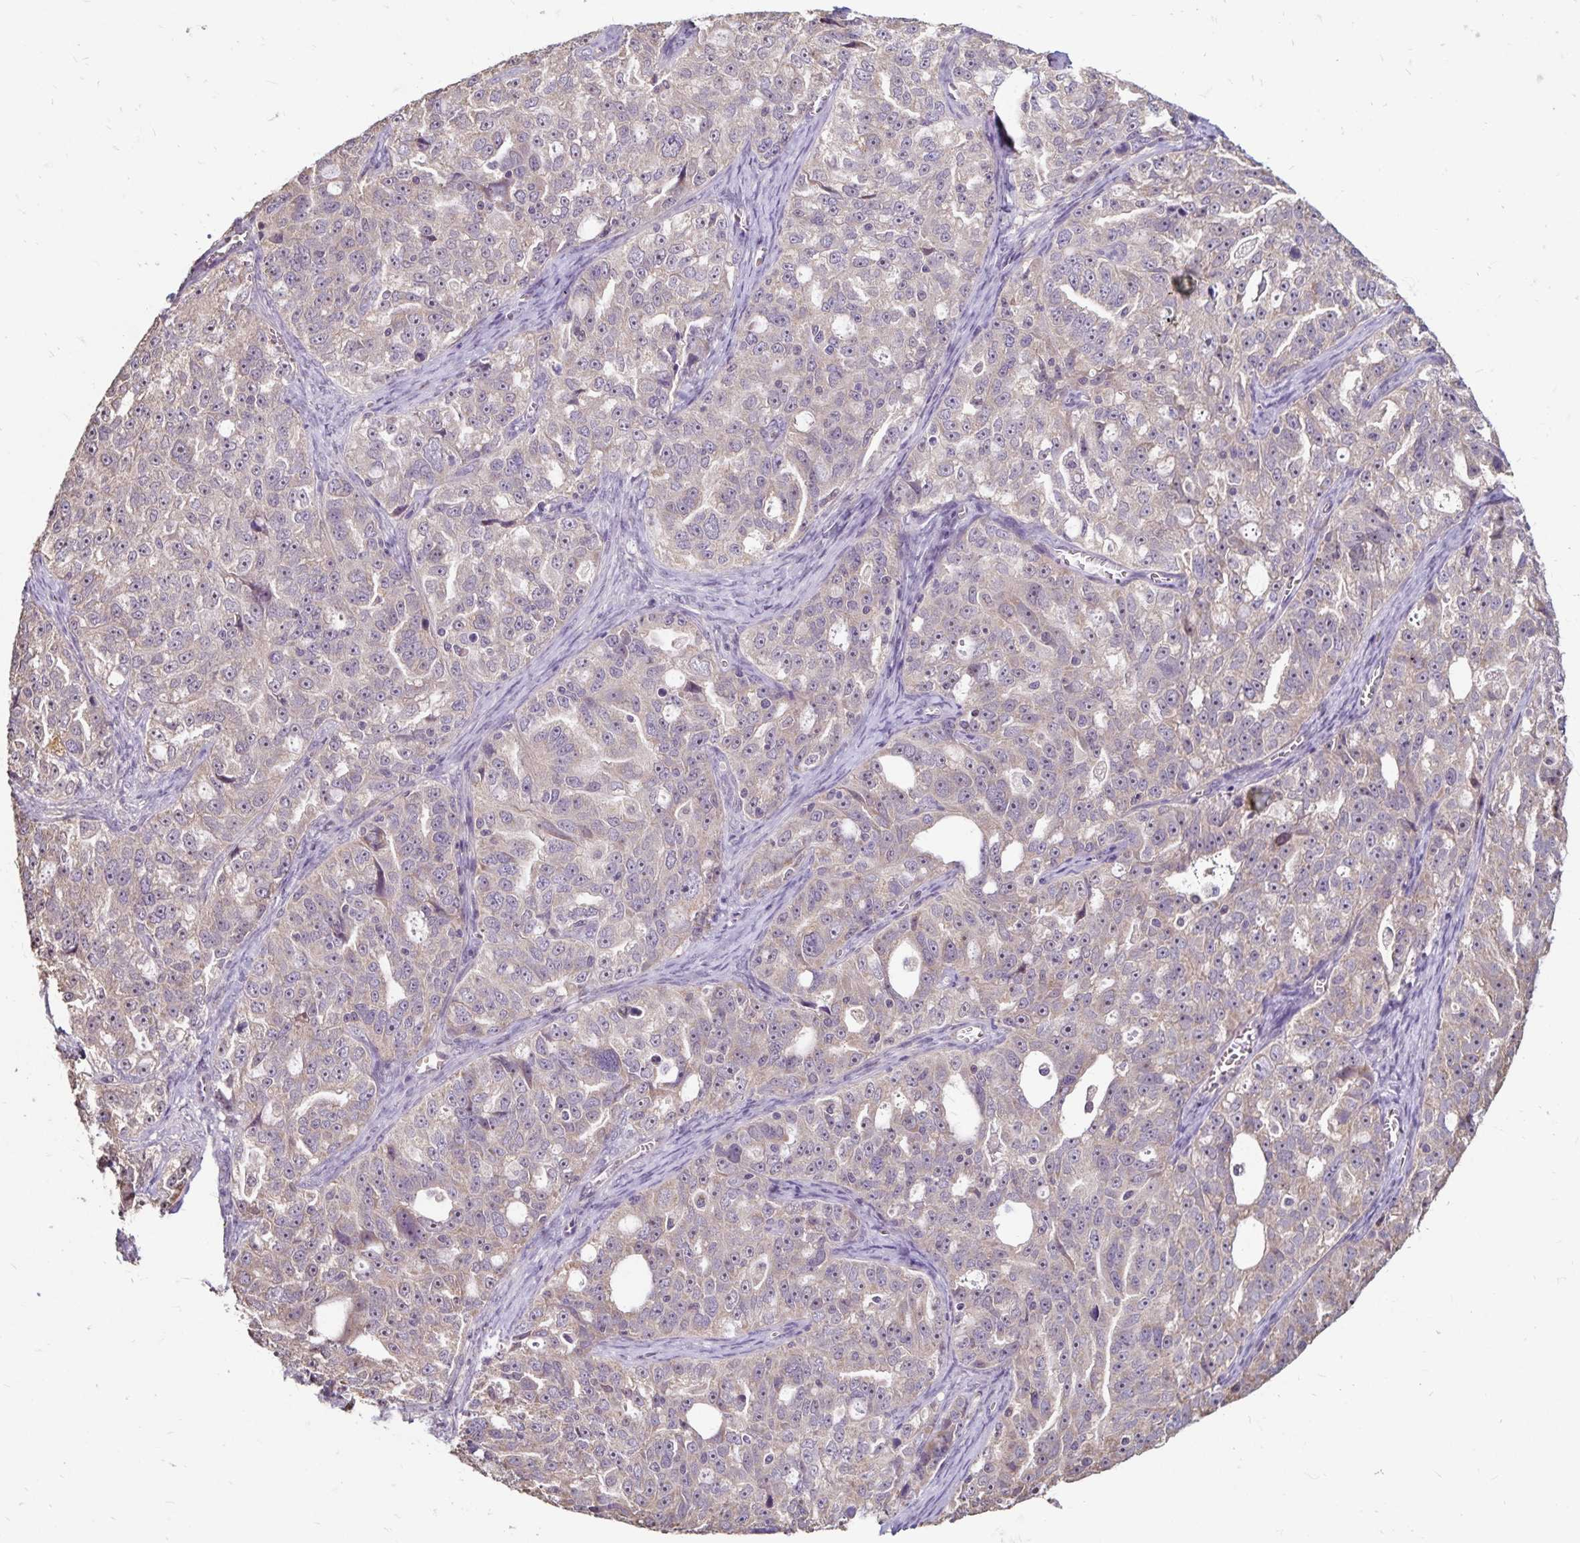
{"staining": {"intensity": "weak", "quantity": "<25%", "location": "cytoplasmic/membranous"}, "tissue": "ovarian cancer", "cell_type": "Tumor cells", "image_type": "cancer", "snomed": [{"axis": "morphology", "description": "Cystadenocarcinoma, serous, NOS"}, {"axis": "topography", "description": "Ovary"}], "caption": "Photomicrograph shows no protein expression in tumor cells of ovarian cancer tissue.", "gene": "EMC10", "patient": {"sex": "female", "age": 51}}